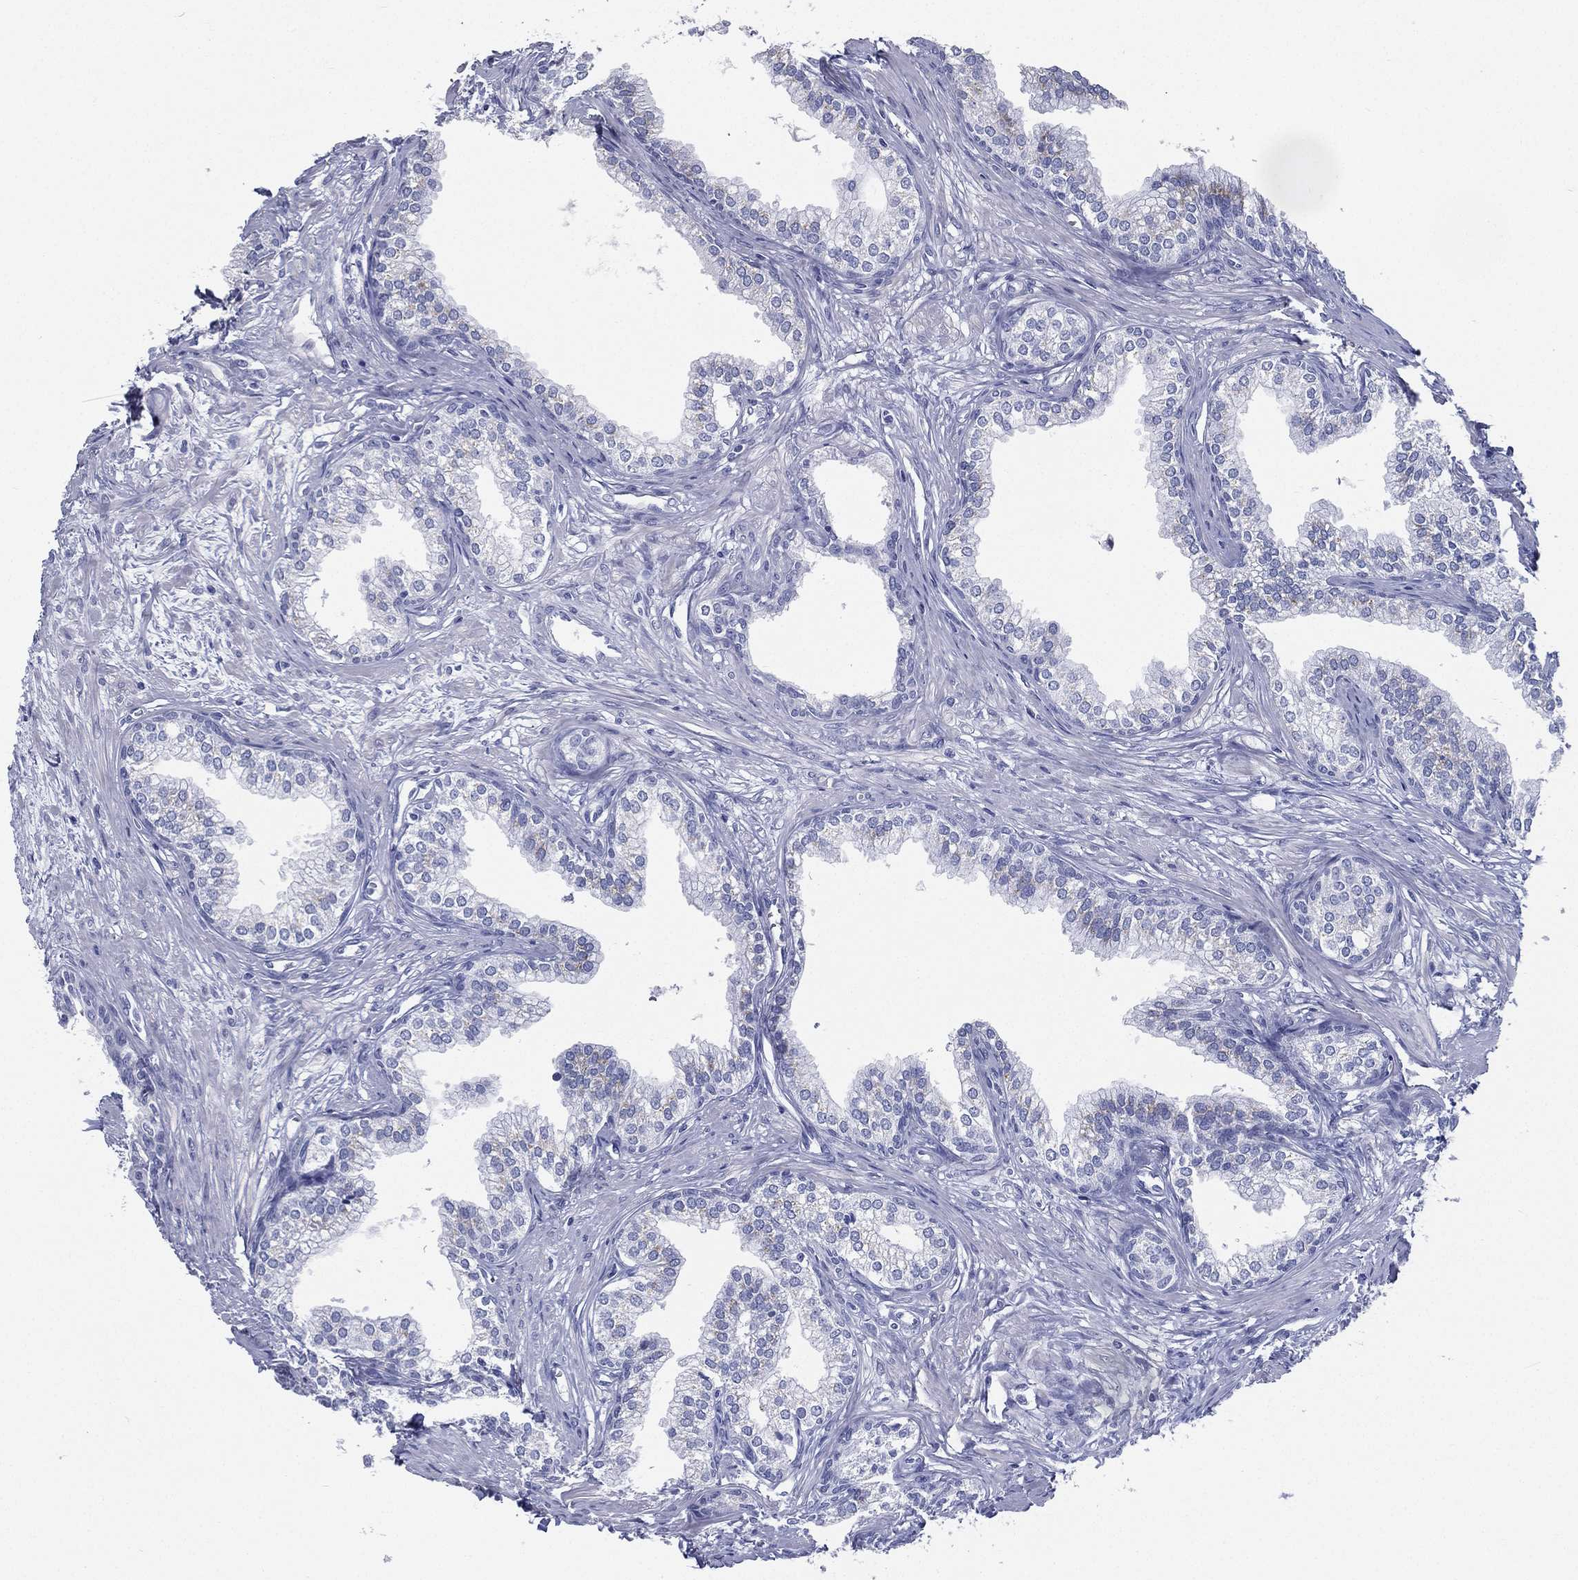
{"staining": {"intensity": "negative", "quantity": "none", "location": "none"}, "tissue": "prostate", "cell_type": "Glandular cells", "image_type": "normal", "snomed": [{"axis": "morphology", "description": "Normal tissue, NOS"}, {"axis": "topography", "description": "Prostate"}], "caption": "DAB immunohistochemical staining of unremarkable human prostate displays no significant expression in glandular cells.", "gene": "RSPH4A", "patient": {"sex": "male", "age": 65}}